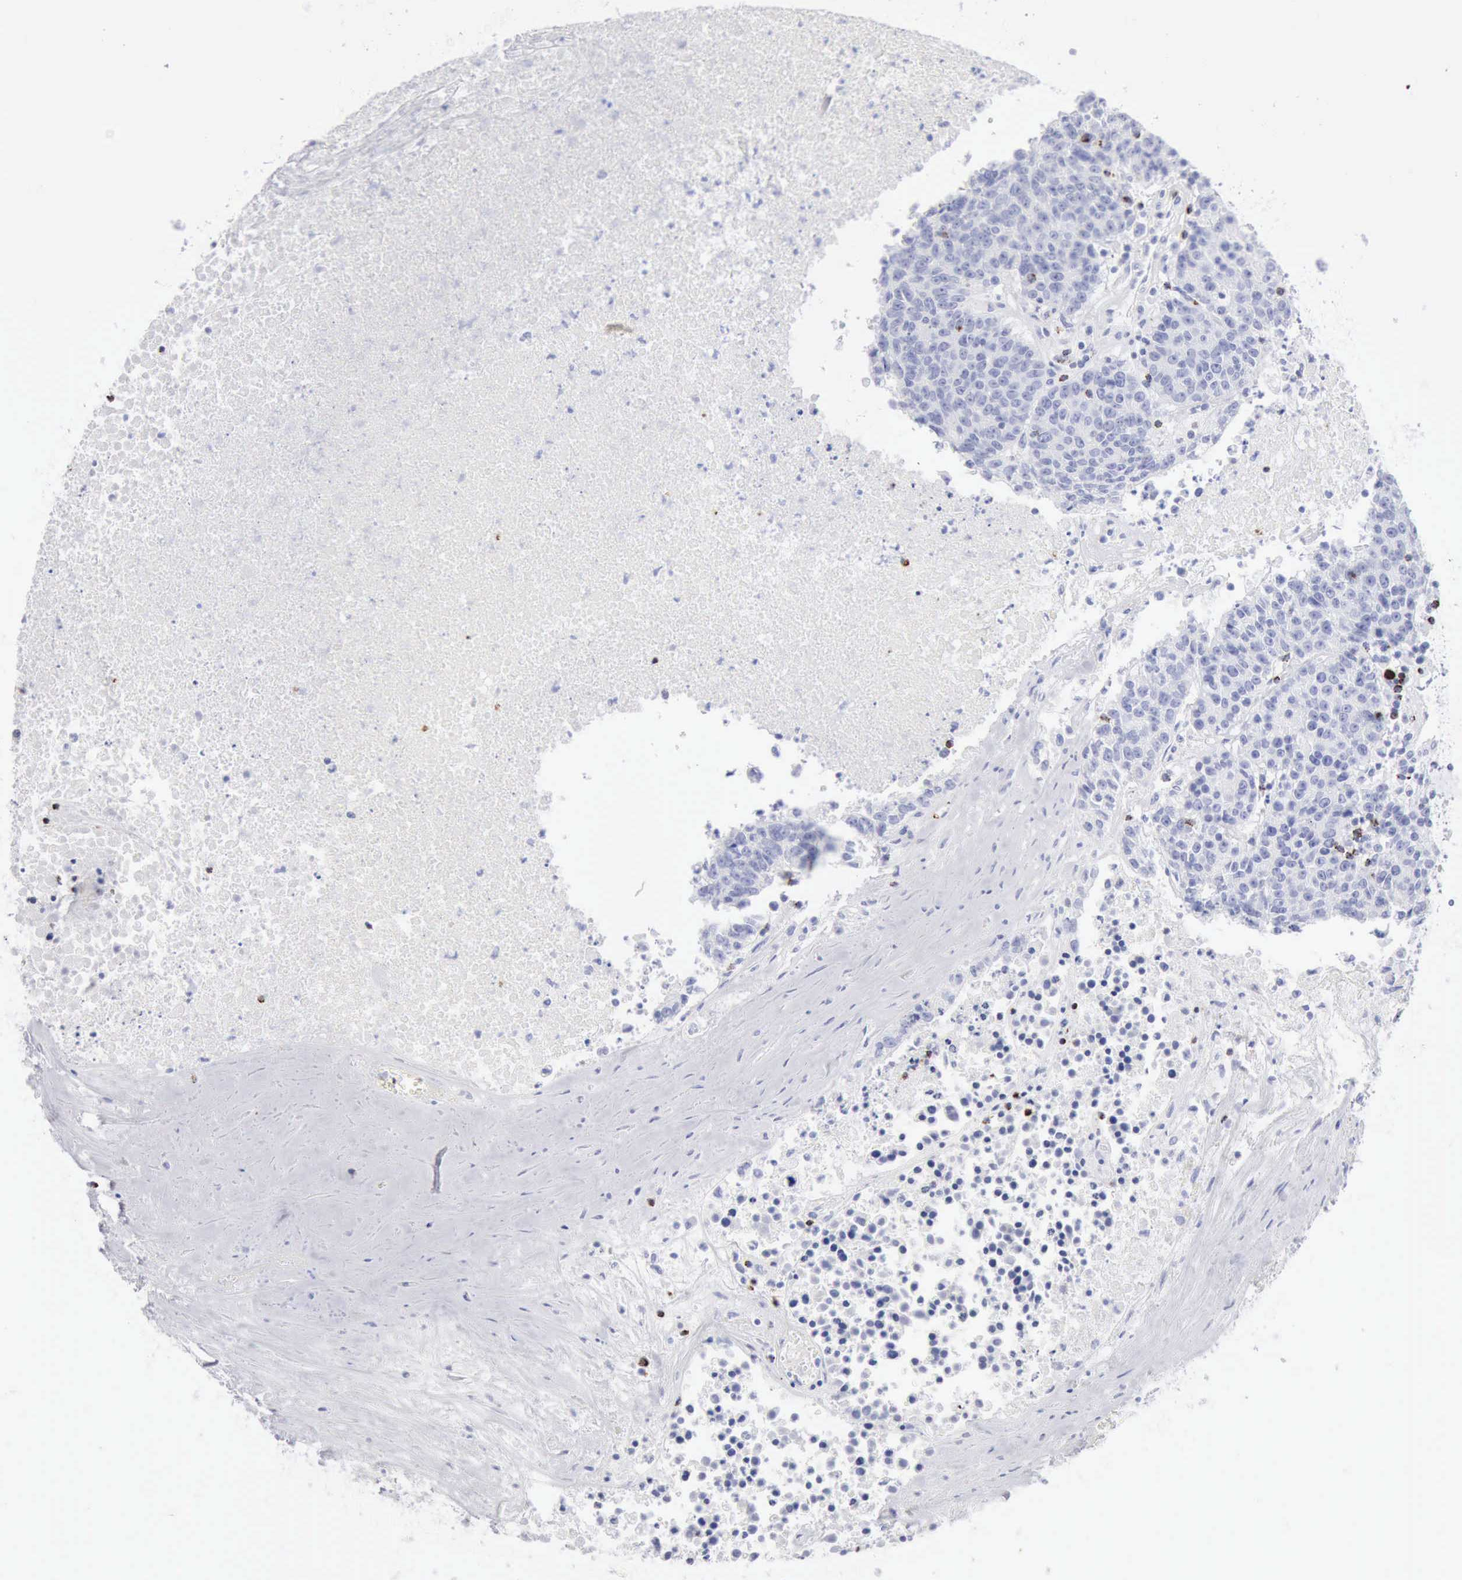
{"staining": {"intensity": "negative", "quantity": "none", "location": "none"}, "tissue": "colorectal cancer", "cell_type": "Tumor cells", "image_type": "cancer", "snomed": [{"axis": "morphology", "description": "Adenocarcinoma, NOS"}, {"axis": "topography", "description": "Colon"}], "caption": "This photomicrograph is of adenocarcinoma (colorectal) stained with immunohistochemistry (IHC) to label a protein in brown with the nuclei are counter-stained blue. There is no staining in tumor cells. The staining is performed using DAB brown chromogen with nuclei counter-stained in using hematoxylin.", "gene": "GZMB", "patient": {"sex": "female", "age": 53}}